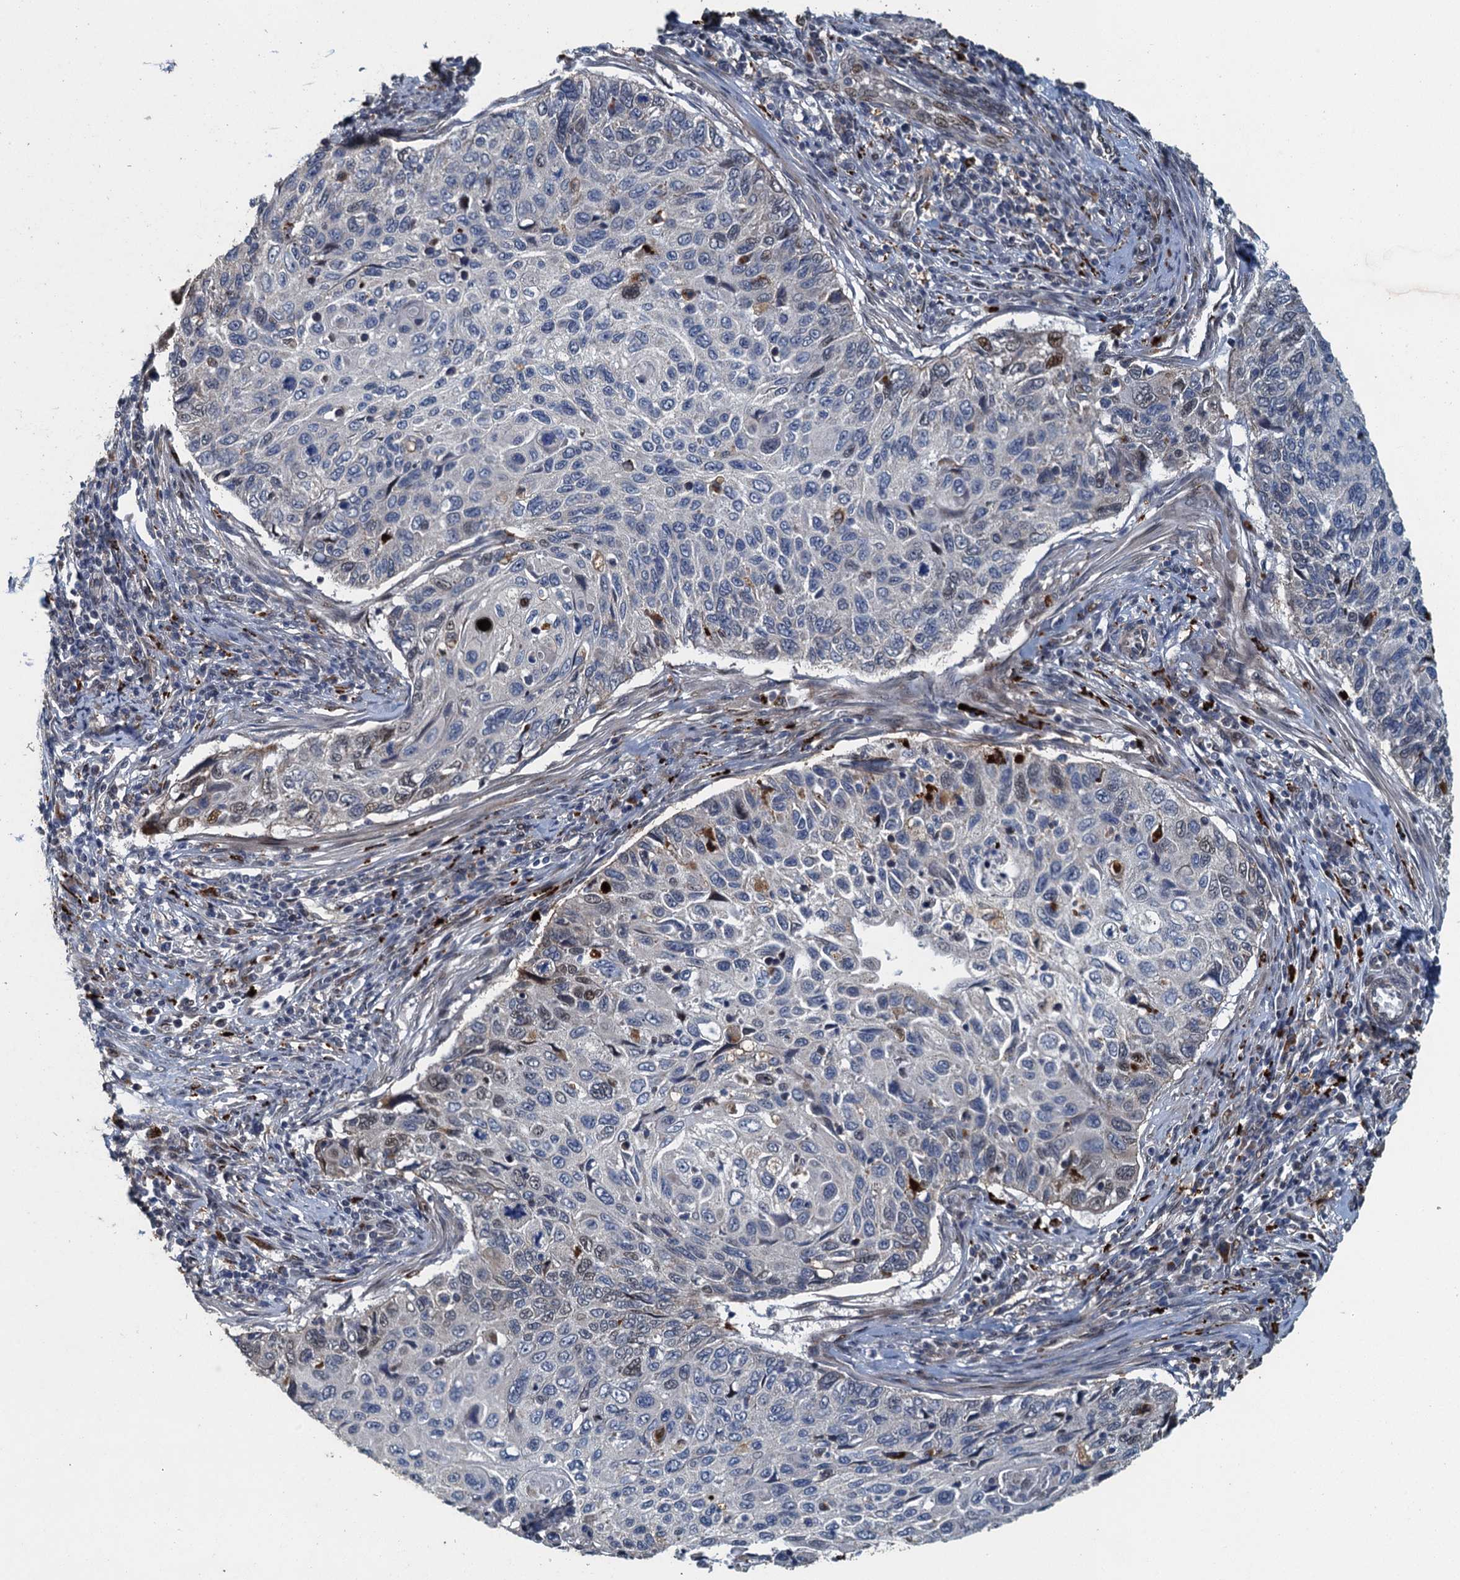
{"staining": {"intensity": "negative", "quantity": "none", "location": "none"}, "tissue": "cervical cancer", "cell_type": "Tumor cells", "image_type": "cancer", "snomed": [{"axis": "morphology", "description": "Squamous cell carcinoma, NOS"}, {"axis": "topography", "description": "Cervix"}], "caption": "This image is of cervical squamous cell carcinoma stained with immunohistochemistry to label a protein in brown with the nuclei are counter-stained blue. There is no positivity in tumor cells.", "gene": "AGRN", "patient": {"sex": "female", "age": 70}}